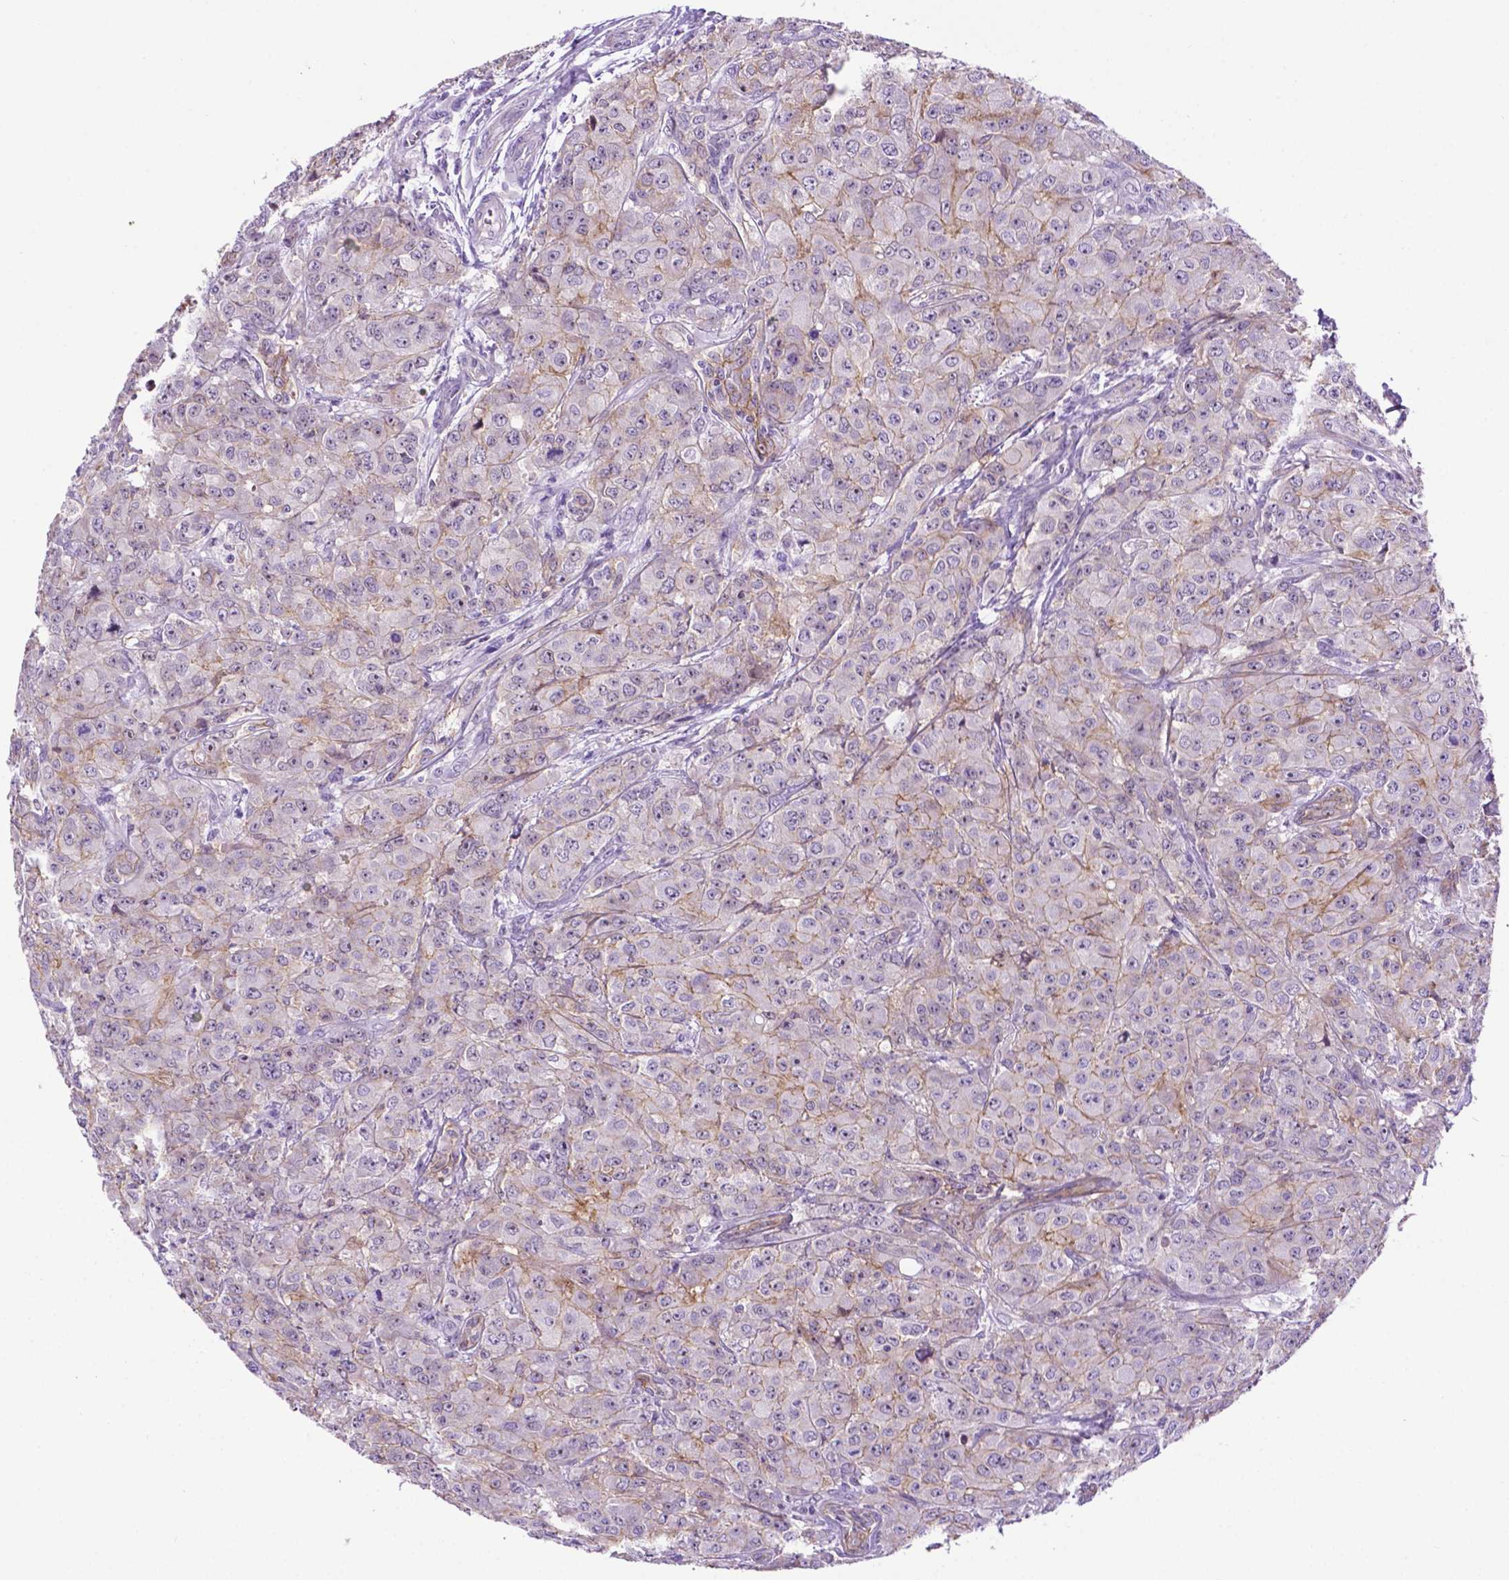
{"staining": {"intensity": "weak", "quantity": "<25%", "location": "cytoplasmic/membranous"}, "tissue": "breast cancer", "cell_type": "Tumor cells", "image_type": "cancer", "snomed": [{"axis": "morphology", "description": "Normal tissue, NOS"}, {"axis": "morphology", "description": "Duct carcinoma"}, {"axis": "topography", "description": "Breast"}], "caption": "Tumor cells are negative for protein expression in human breast cancer.", "gene": "TACSTD2", "patient": {"sex": "female", "age": 43}}